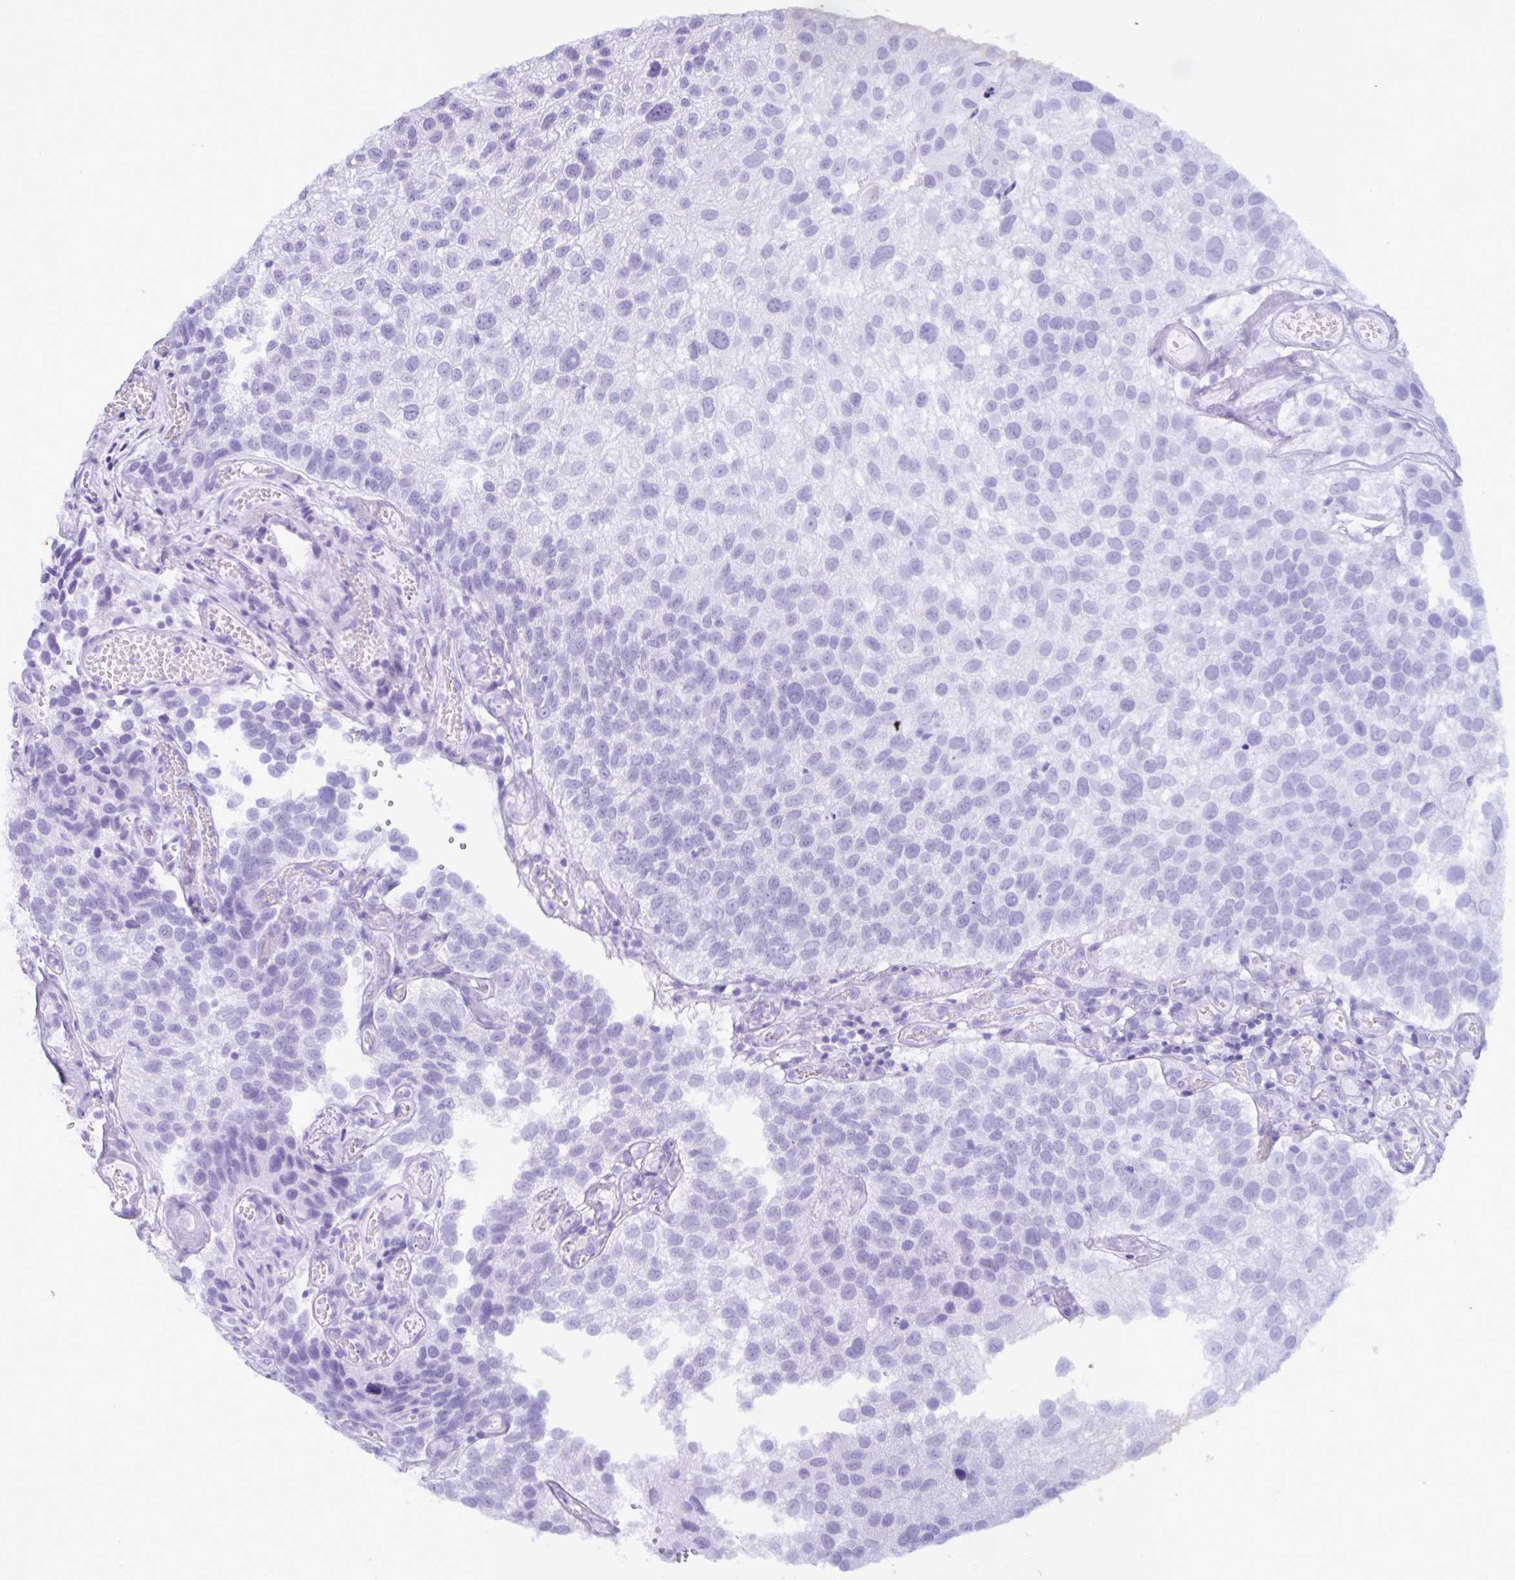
{"staining": {"intensity": "negative", "quantity": "none", "location": "none"}, "tissue": "urothelial cancer", "cell_type": "Tumor cells", "image_type": "cancer", "snomed": [{"axis": "morphology", "description": "Urothelial carcinoma, NOS"}, {"axis": "topography", "description": "Urinary bladder"}], "caption": "Tumor cells show no significant expression in transitional cell carcinoma. Nuclei are stained in blue.", "gene": "MRGPRG", "patient": {"sex": "male", "age": 87}}